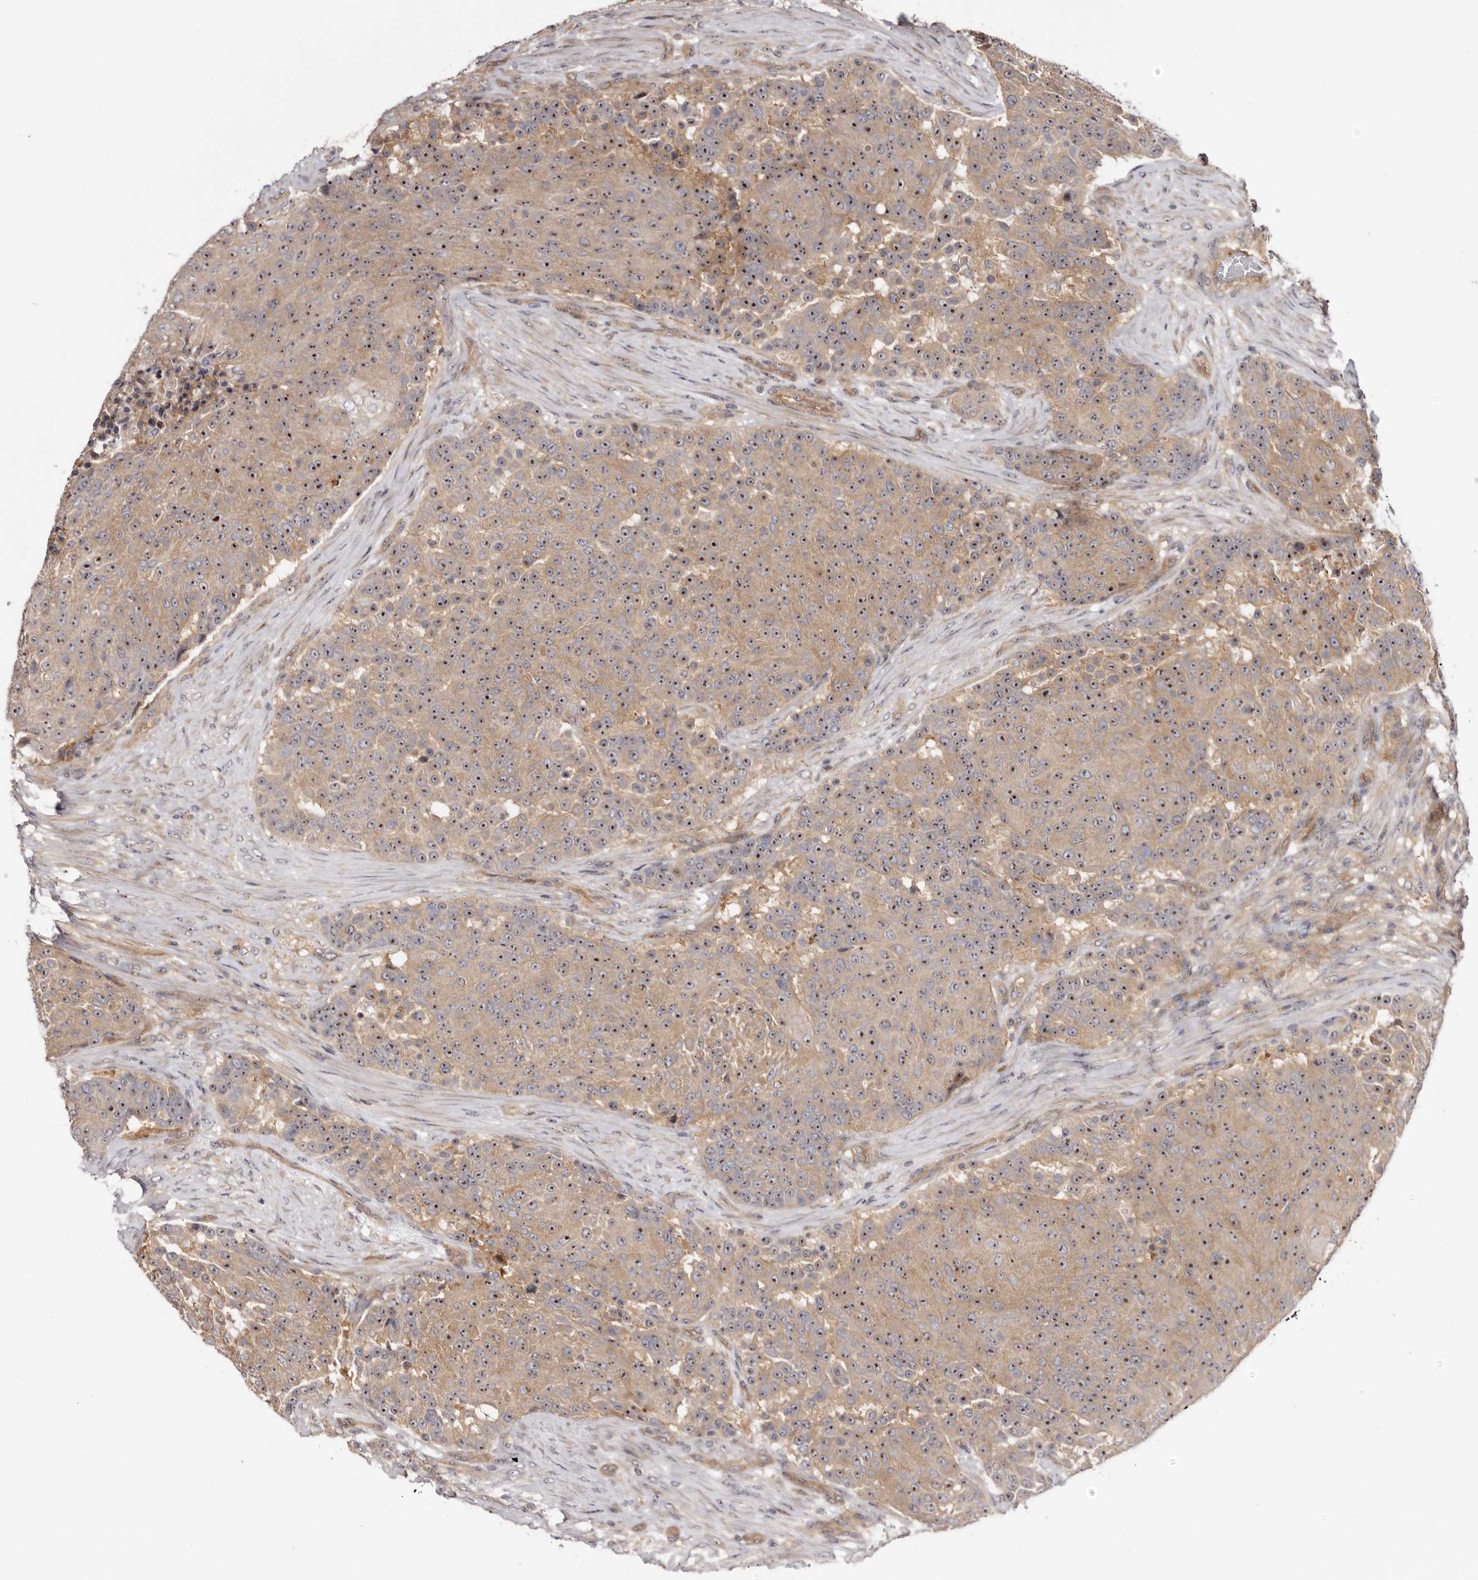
{"staining": {"intensity": "moderate", "quantity": ">75%", "location": "cytoplasmic/membranous,nuclear"}, "tissue": "urothelial cancer", "cell_type": "Tumor cells", "image_type": "cancer", "snomed": [{"axis": "morphology", "description": "Urothelial carcinoma, High grade"}, {"axis": "topography", "description": "Urinary bladder"}], "caption": "A medium amount of moderate cytoplasmic/membranous and nuclear staining is present in about >75% of tumor cells in urothelial cancer tissue.", "gene": "PANK4", "patient": {"sex": "female", "age": 63}}